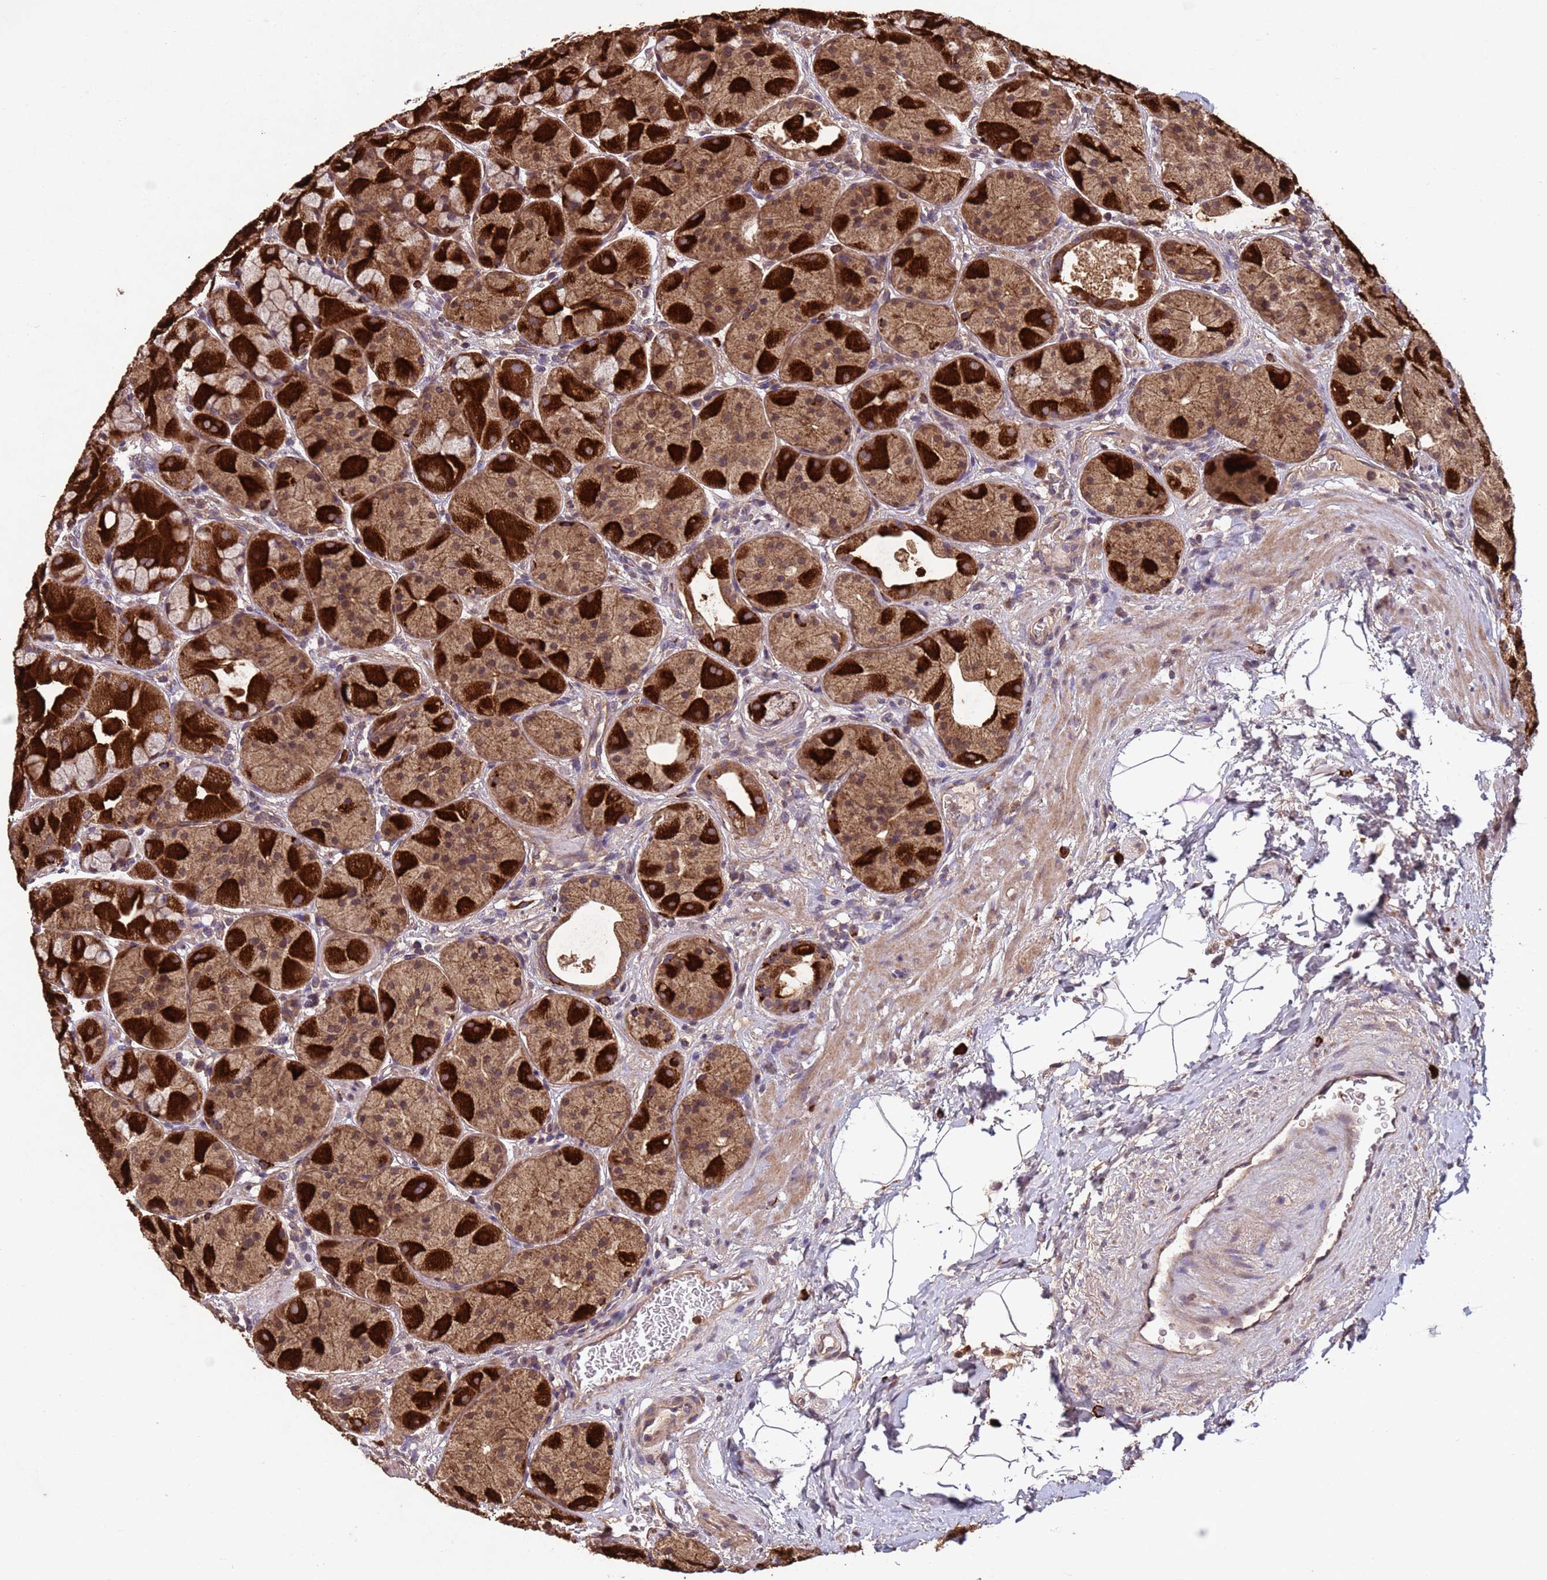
{"staining": {"intensity": "strong", "quantity": ">75%", "location": "cytoplasmic/membranous"}, "tissue": "stomach", "cell_type": "Glandular cells", "image_type": "normal", "snomed": [{"axis": "morphology", "description": "Normal tissue, NOS"}, {"axis": "topography", "description": "Stomach"}], "caption": "Protein analysis of normal stomach reveals strong cytoplasmic/membranous expression in approximately >75% of glandular cells. (Brightfield microscopy of DAB IHC at high magnification).", "gene": "FASTKD1", "patient": {"sex": "male", "age": 57}}